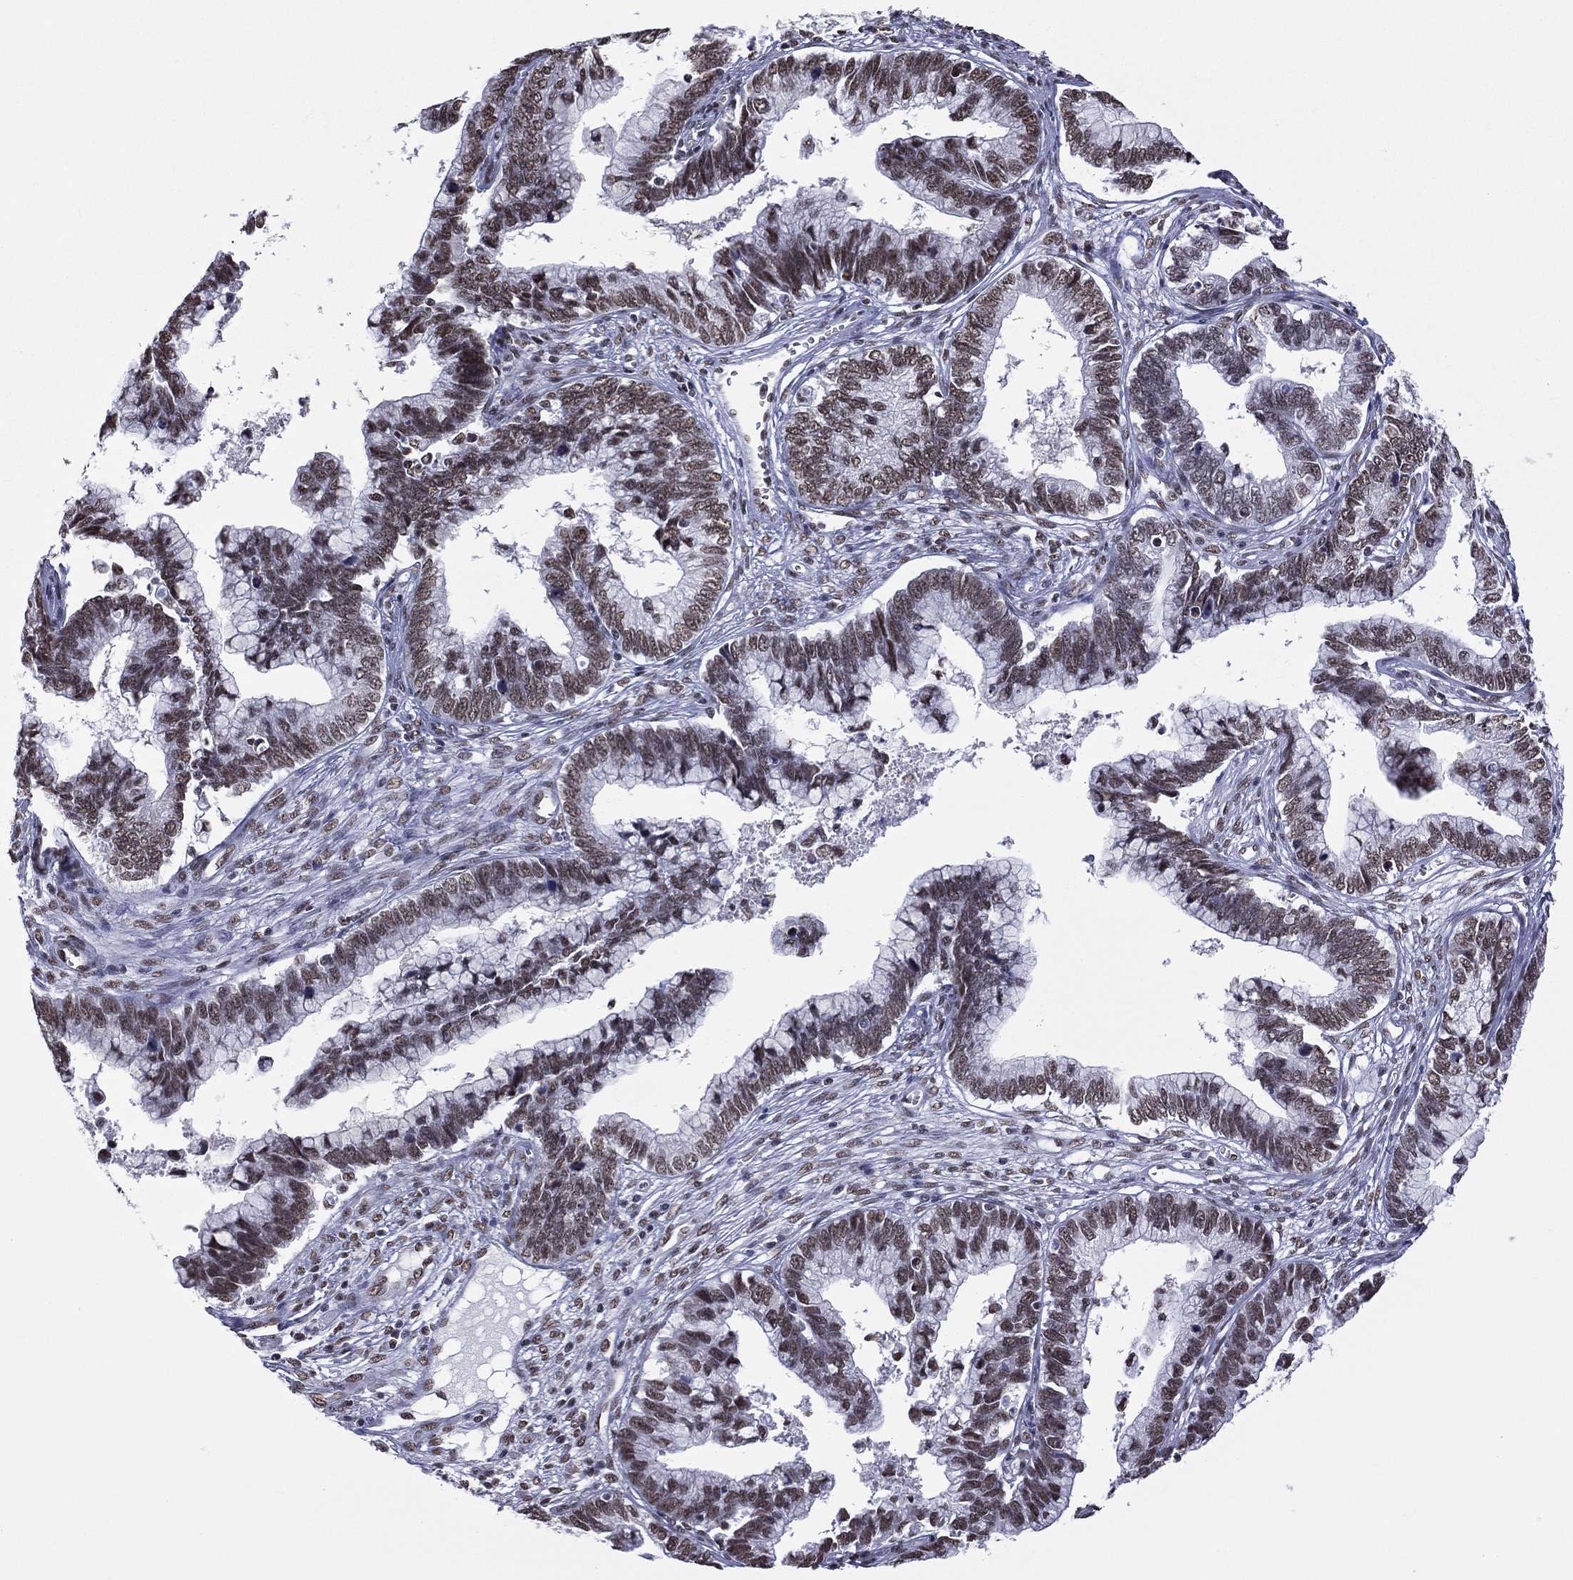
{"staining": {"intensity": "moderate", "quantity": ">75%", "location": "nuclear"}, "tissue": "cervical cancer", "cell_type": "Tumor cells", "image_type": "cancer", "snomed": [{"axis": "morphology", "description": "Adenocarcinoma, NOS"}, {"axis": "topography", "description": "Cervix"}], "caption": "Cervical cancer tissue displays moderate nuclear positivity in approximately >75% of tumor cells, visualized by immunohistochemistry.", "gene": "ZNF7", "patient": {"sex": "female", "age": 44}}